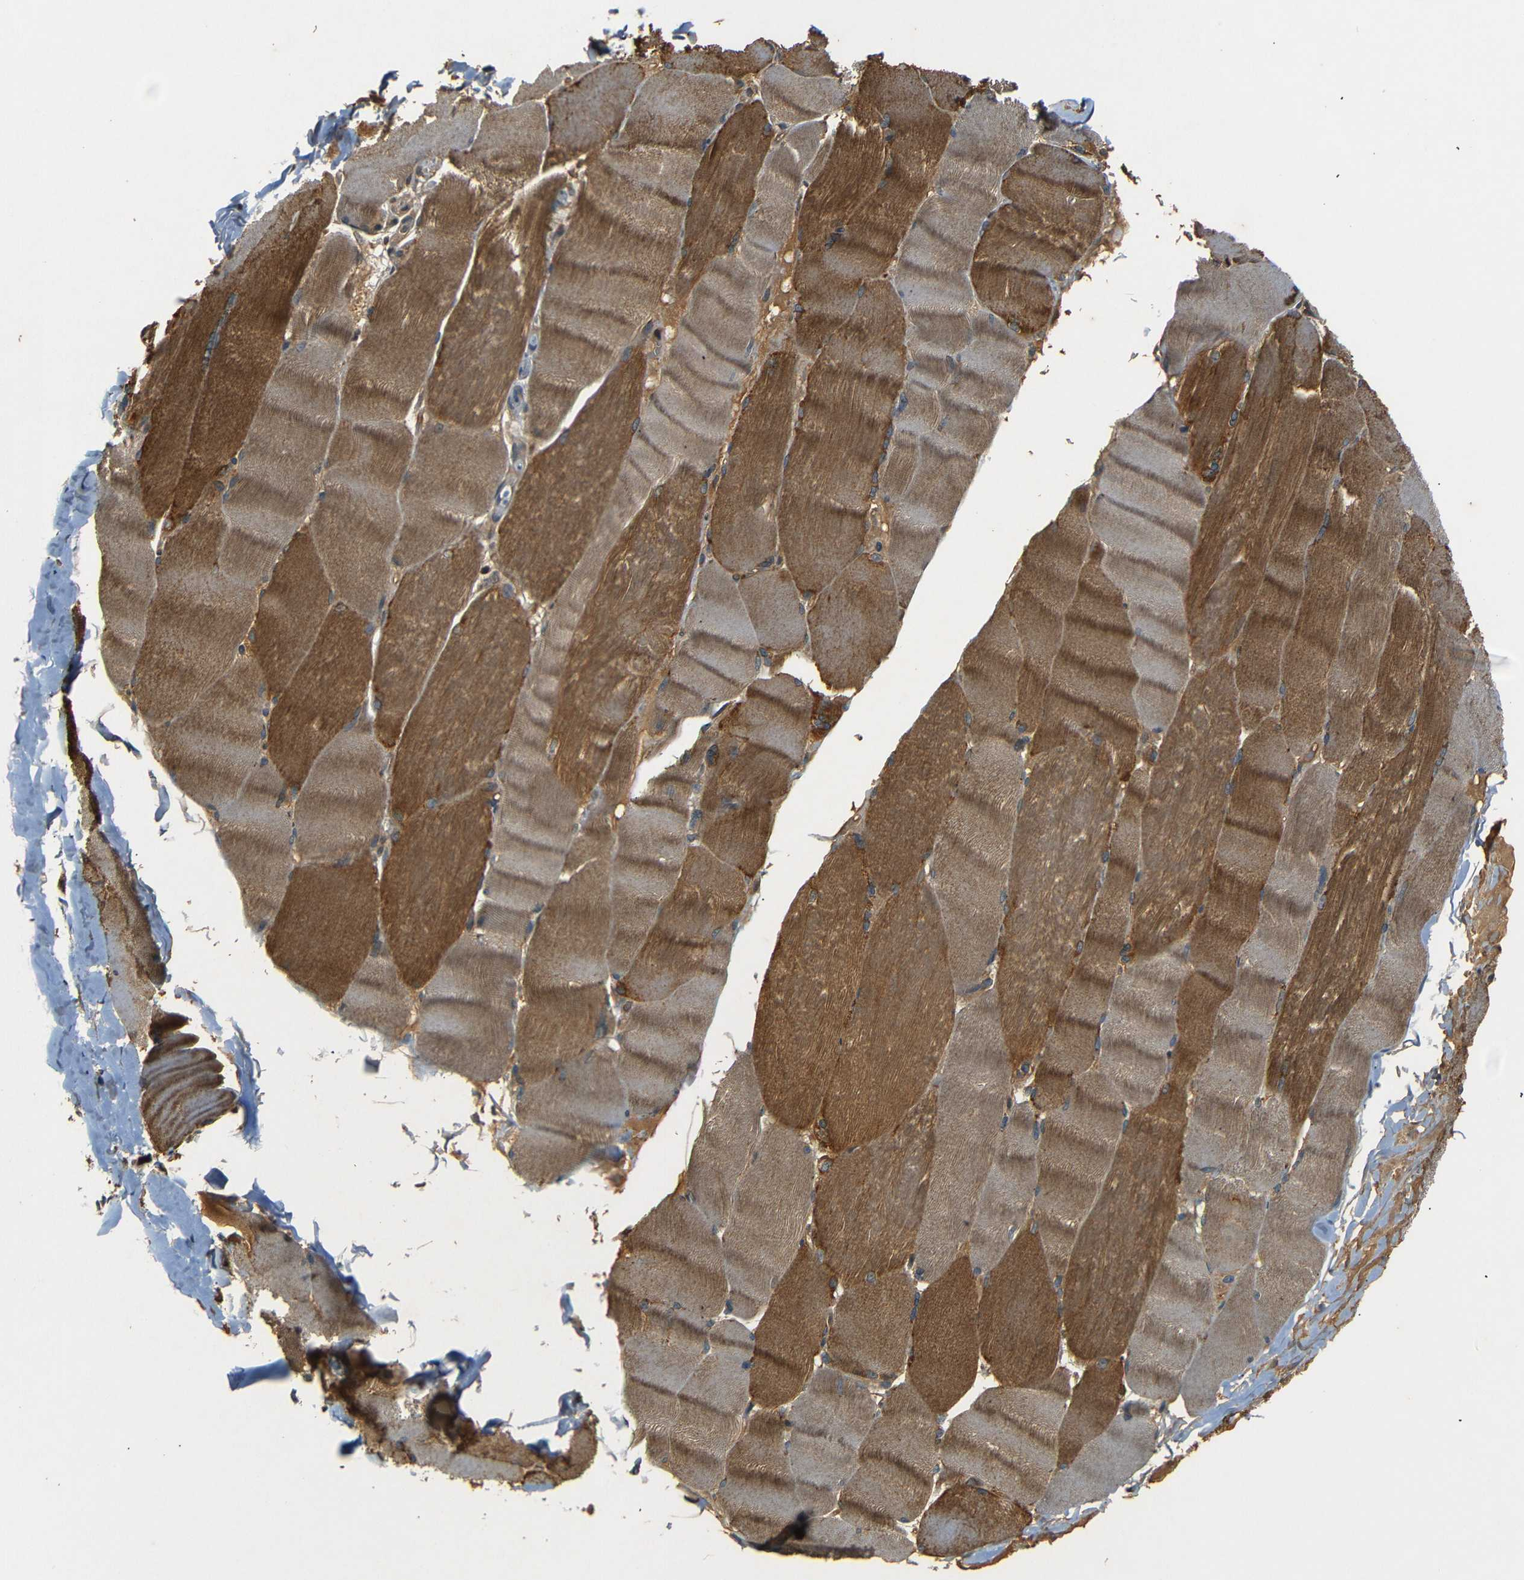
{"staining": {"intensity": "moderate", "quantity": ">75%", "location": "cytoplasmic/membranous"}, "tissue": "skeletal muscle", "cell_type": "Myocytes", "image_type": "normal", "snomed": [{"axis": "morphology", "description": "Normal tissue, NOS"}, {"axis": "topography", "description": "Skin"}, {"axis": "topography", "description": "Skeletal muscle"}], "caption": "The immunohistochemical stain shows moderate cytoplasmic/membranous positivity in myocytes of benign skeletal muscle.", "gene": "TANK", "patient": {"sex": "male", "age": 83}}